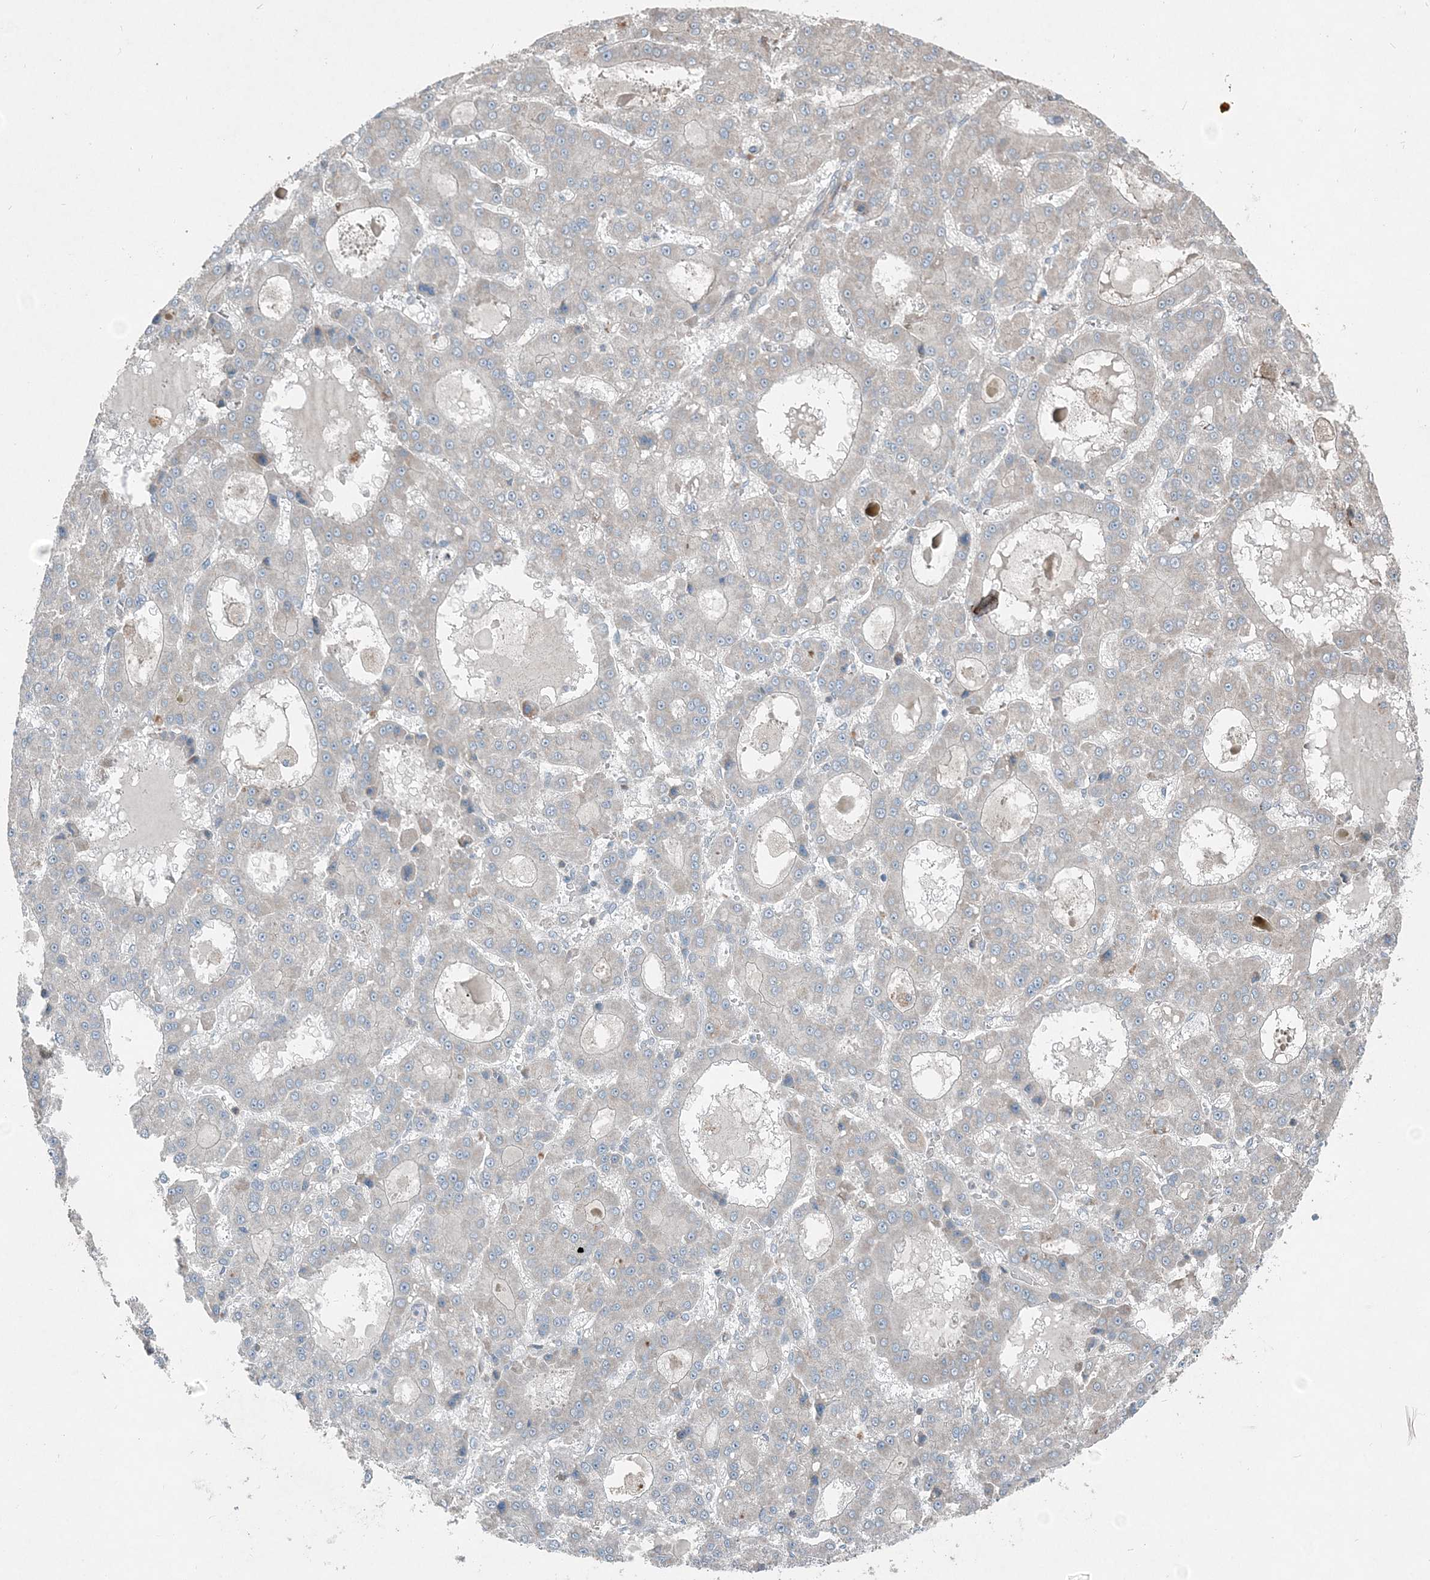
{"staining": {"intensity": "negative", "quantity": "none", "location": "none"}, "tissue": "liver cancer", "cell_type": "Tumor cells", "image_type": "cancer", "snomed": [{"axis": "morphology", "description": "Carcinoma, Hepatocellular, NOS"}, {"axis": "topography", "description": "Liver"}], "caption": "The micrograph displays no significant expression in tumor cells of hepatocellular carcinoma (liver).", "gene": "INTU", "patient": {"sex": "male", "age": 70}}